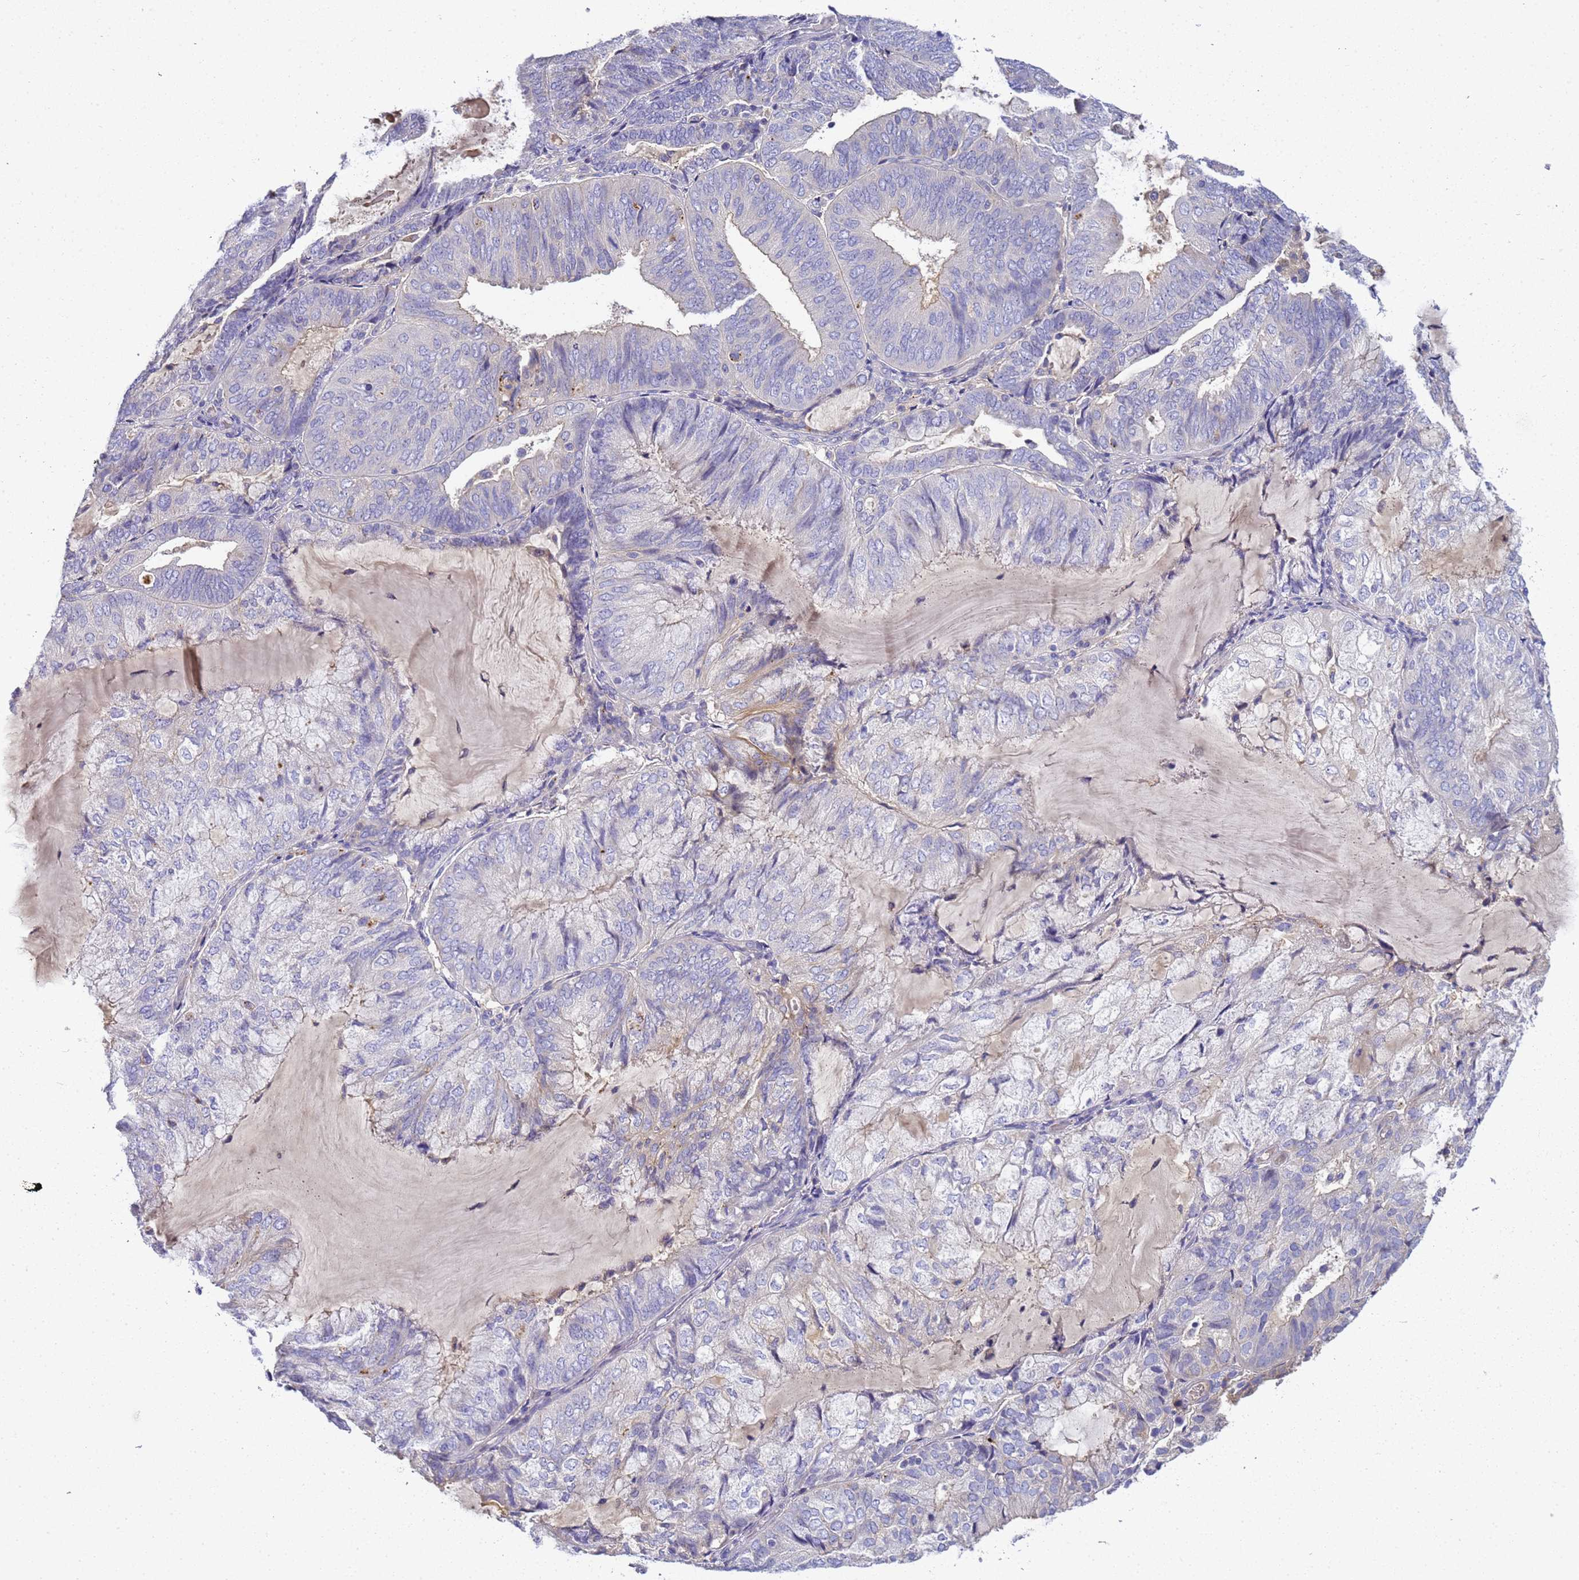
{"staining": {"intensity": "negative", "quantity": "none", "location": "none"}, "tissue": "endometrial cancer", "cell_type": "Tumor cells", "image_type": "cancer", "snomed": [{"axis": "morphology", "description": "Adenocarcinoma, NOS"}, {"axis": "topography", "description": "Endometrium"}], "caption": "Human endometrial cancer (adenocarcinoma) stained for a protein using IHC reveals no staining in tumor cells.", "gene": "TBCD", "patient": {"sex": "female", "age": 81}}